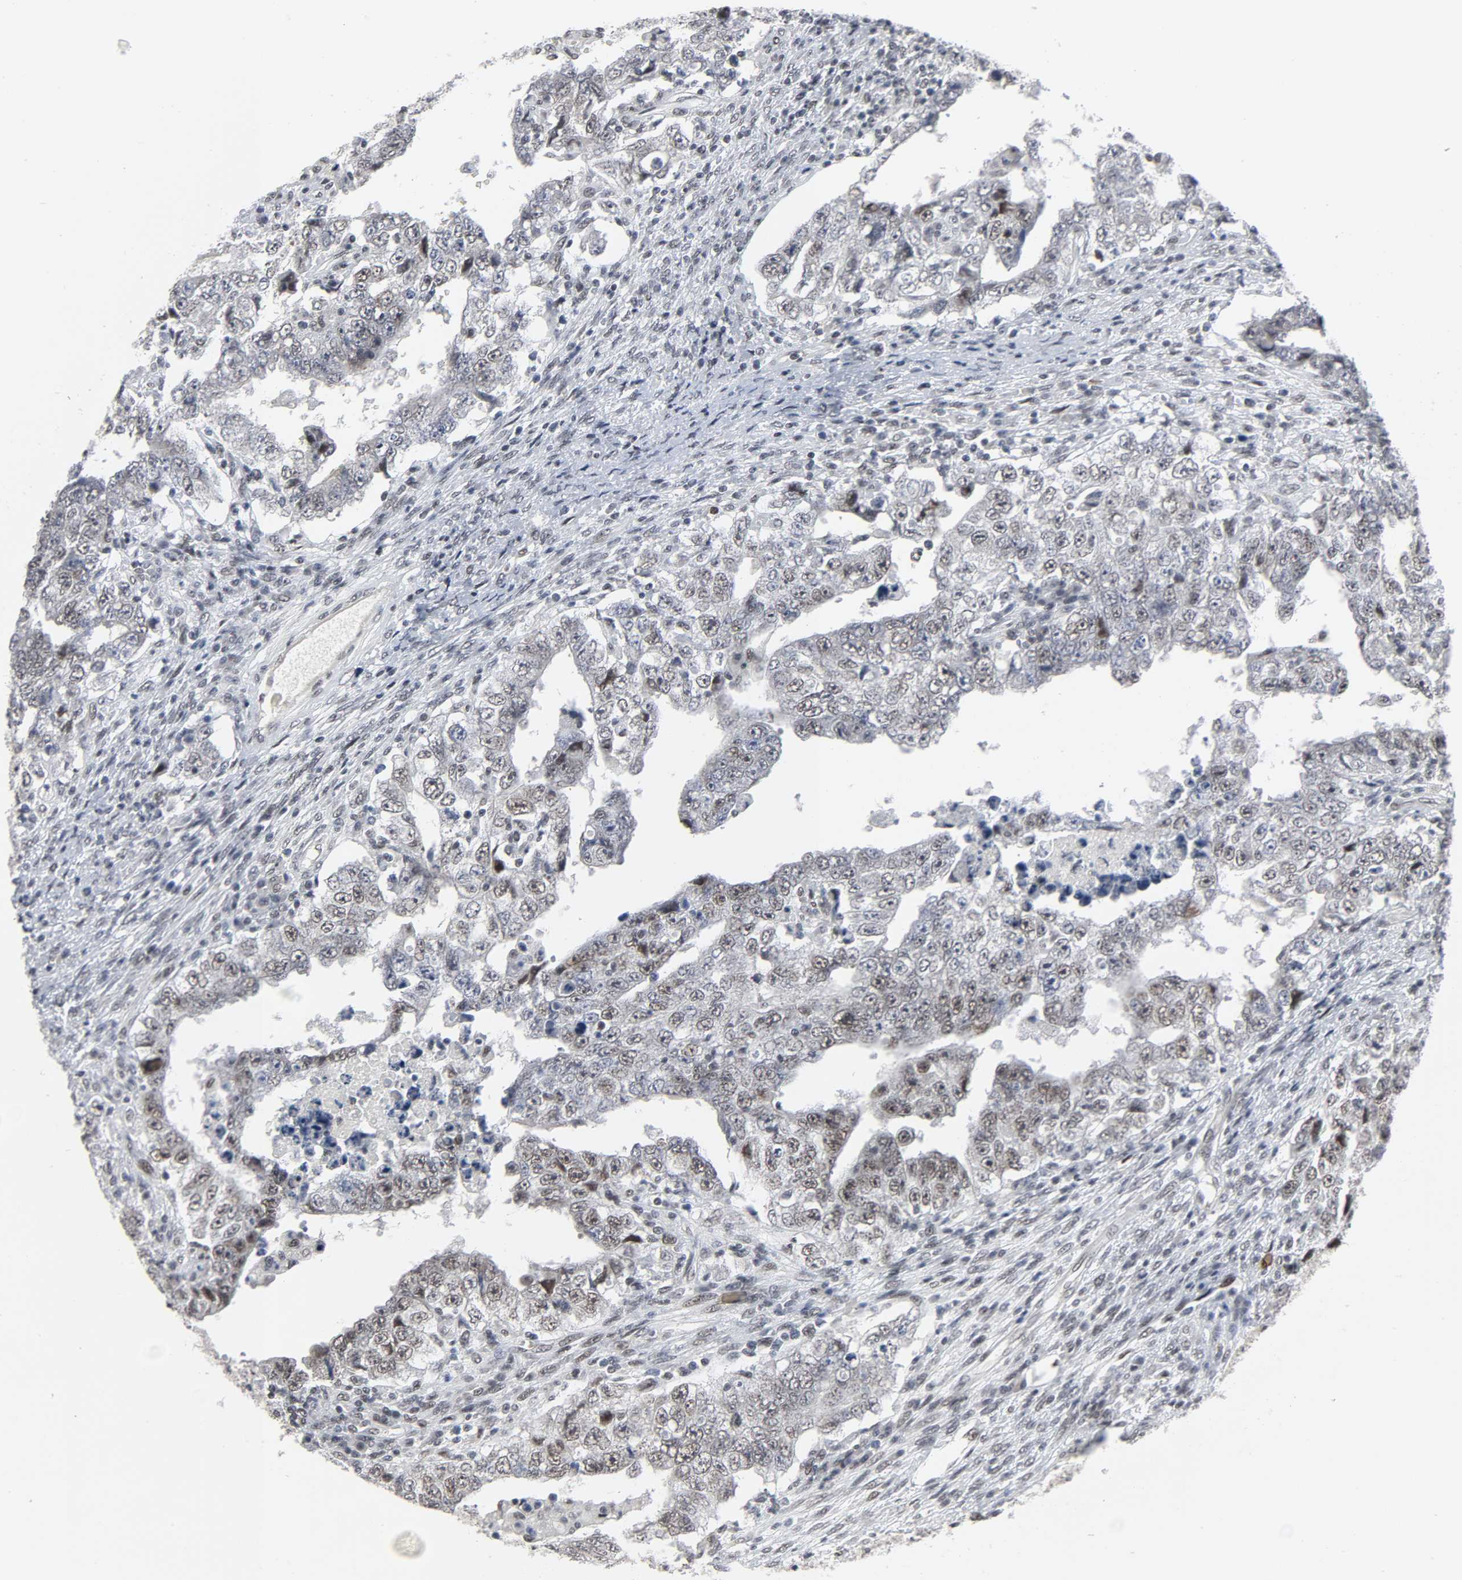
{"staining": {"intensity": "weak", "quantity": "25%-75%", "location": "nuclear"}, "tissue": "testis cancer", "cell_type": "Tumor cells", "image_type": "cancer", "snomed": [{"axis": "morphology", "description": "Carcinoma, Embryonal, NOS"}, {"axis": "topography", "description": "Testis"}], "caption": "Immunohistochemistry of testis cancer (embryonal carcinoma) reveals low levels of weak nuclear expression in about 25%-75% of tumor cells.", "gene": "MUC1", "patient": {"sex": "male", "age": 26}}